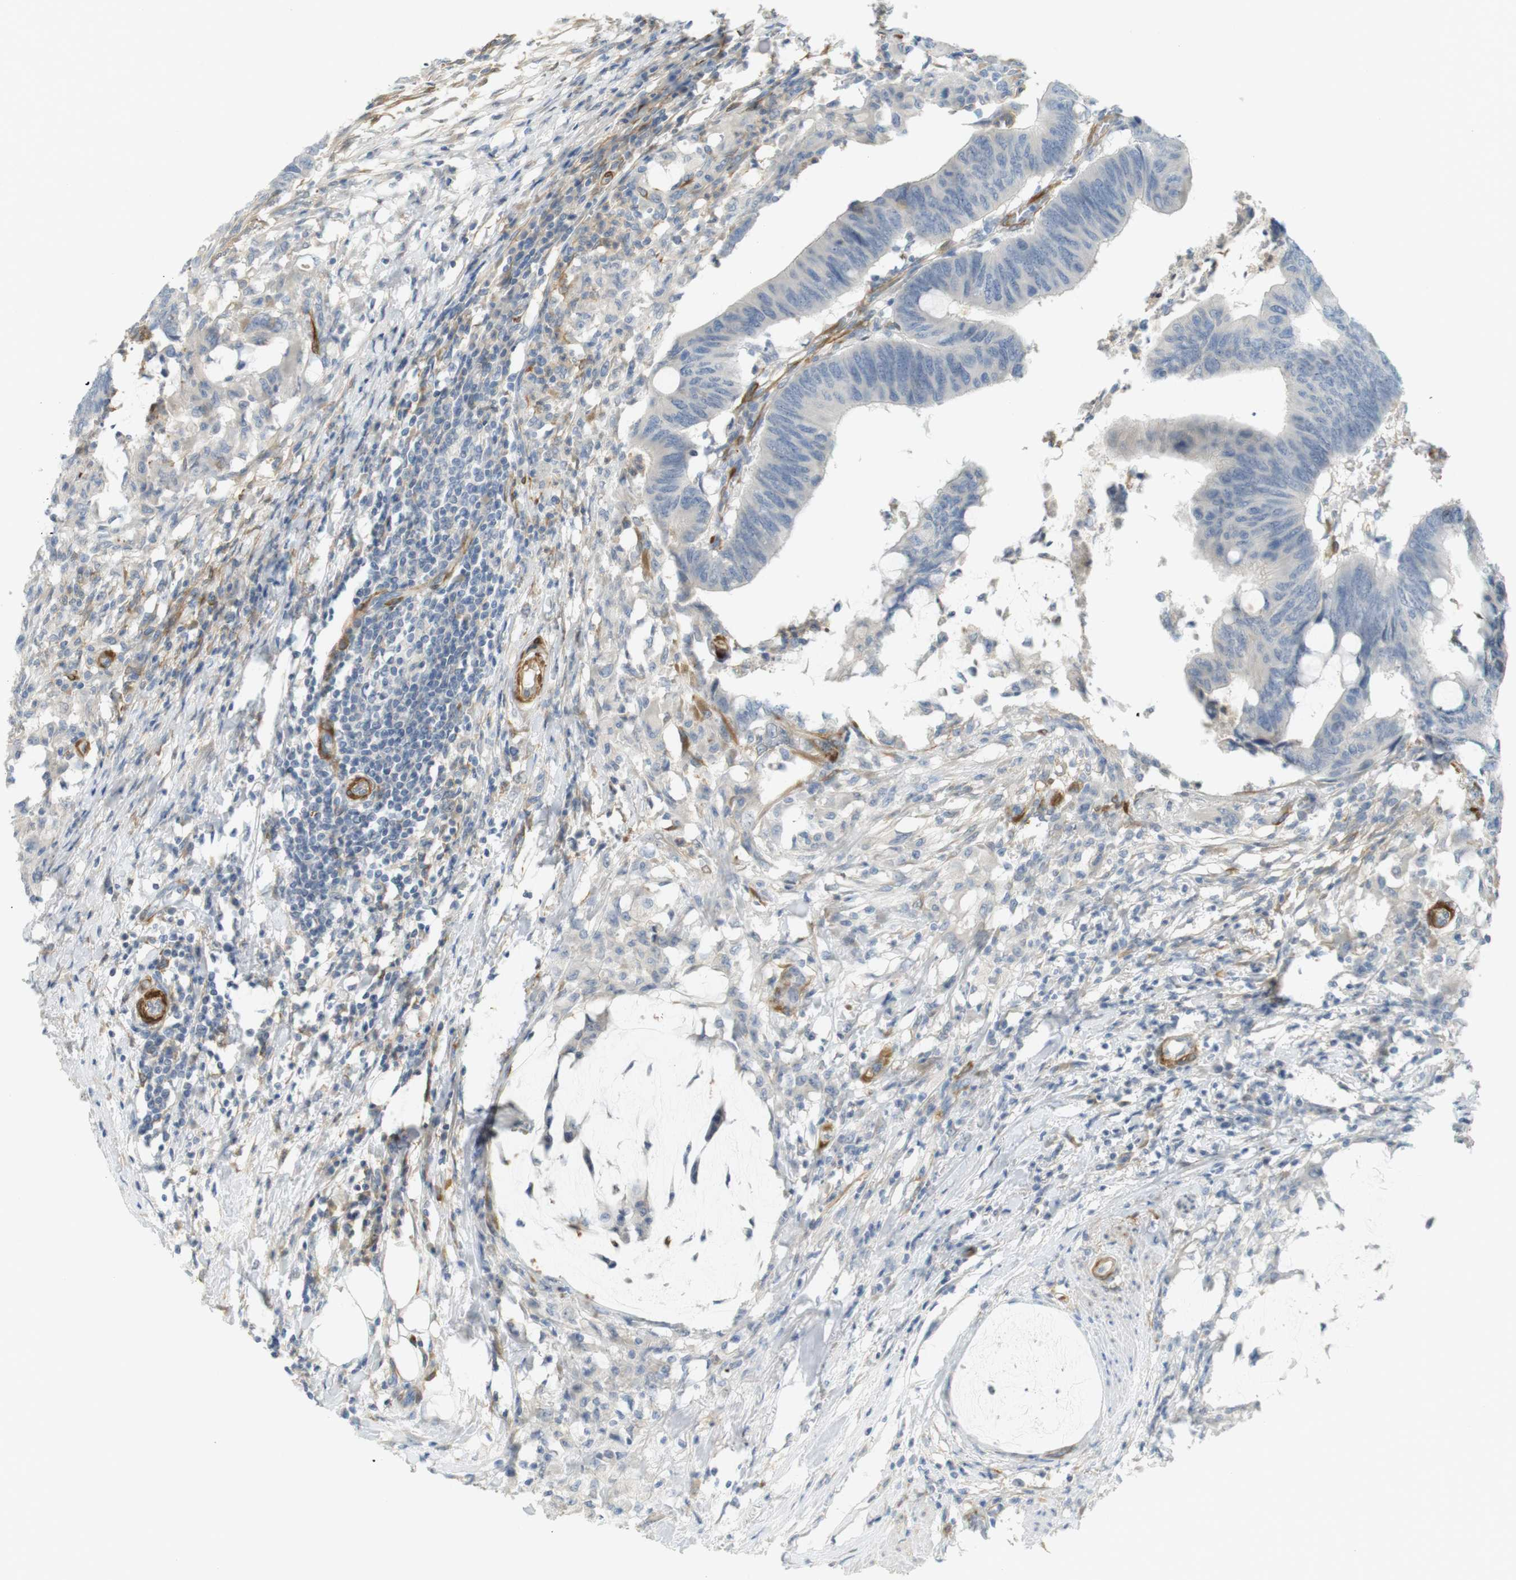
{"staining": {"intensity": "negative", "quantity": "none", "location": "none"}, "tissue": "colorectal cancer", "cell_type": "Tumor cells", "image_type": "cancer", "snomed": [{"axis": "morphology", "description": "Normal tissue, NOS"}, {"axis": "morphology", "description": "Adenocarcinoma, NOS"}, {"axis": "topography", "description": "Rectum"}, {"axis": "topography", "description": "Peripheral nerve tissue"}], "caption": "Protein analysis of colorectal cancer reveals no significant expression in tumor cells.", "gene": "PDE3A", "patient": {"sex": "male", "age": 92}}